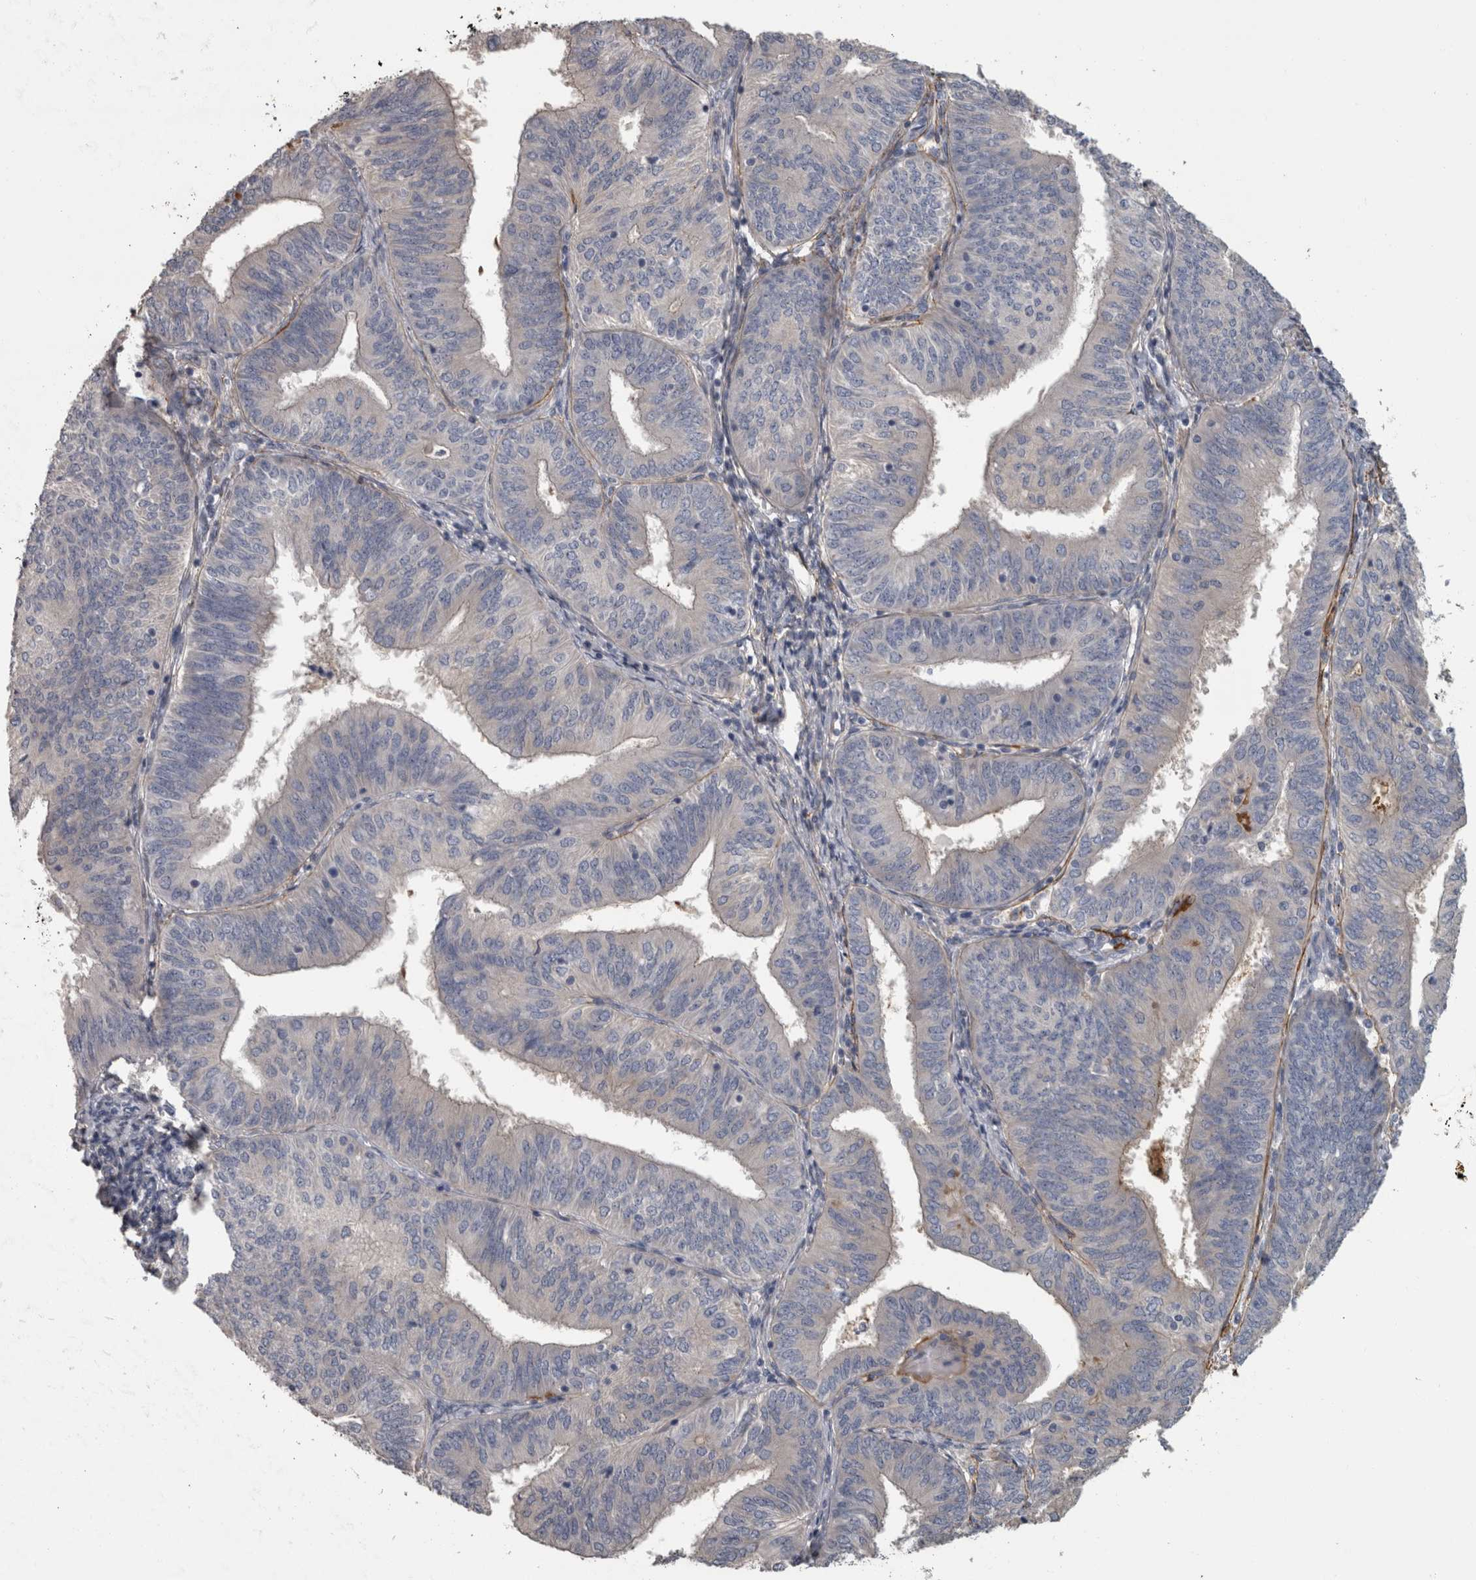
{"staining": {"intensity": "weak", "quantity": "<25%", "location": "cytoplasmic/membranous"}, "tissue": "endometrial cancer", "cell_type": "Tumor cells", "image_type": "cancer", "snomed": [{"axis": "morphology", "description": "Adenocarcinoma, NOS"}, {"axis": "topography", "description": "Endometrium"}], "caption": "The photomicrograph exhibits no staining of tumor cells in adenocarcinoma (endometrial). (Immunohistochemistry (ihc), brightfield microscopy, high magnification).", "gene": "EFEMP2", "patient": {"sex": "female", "age": 58}}